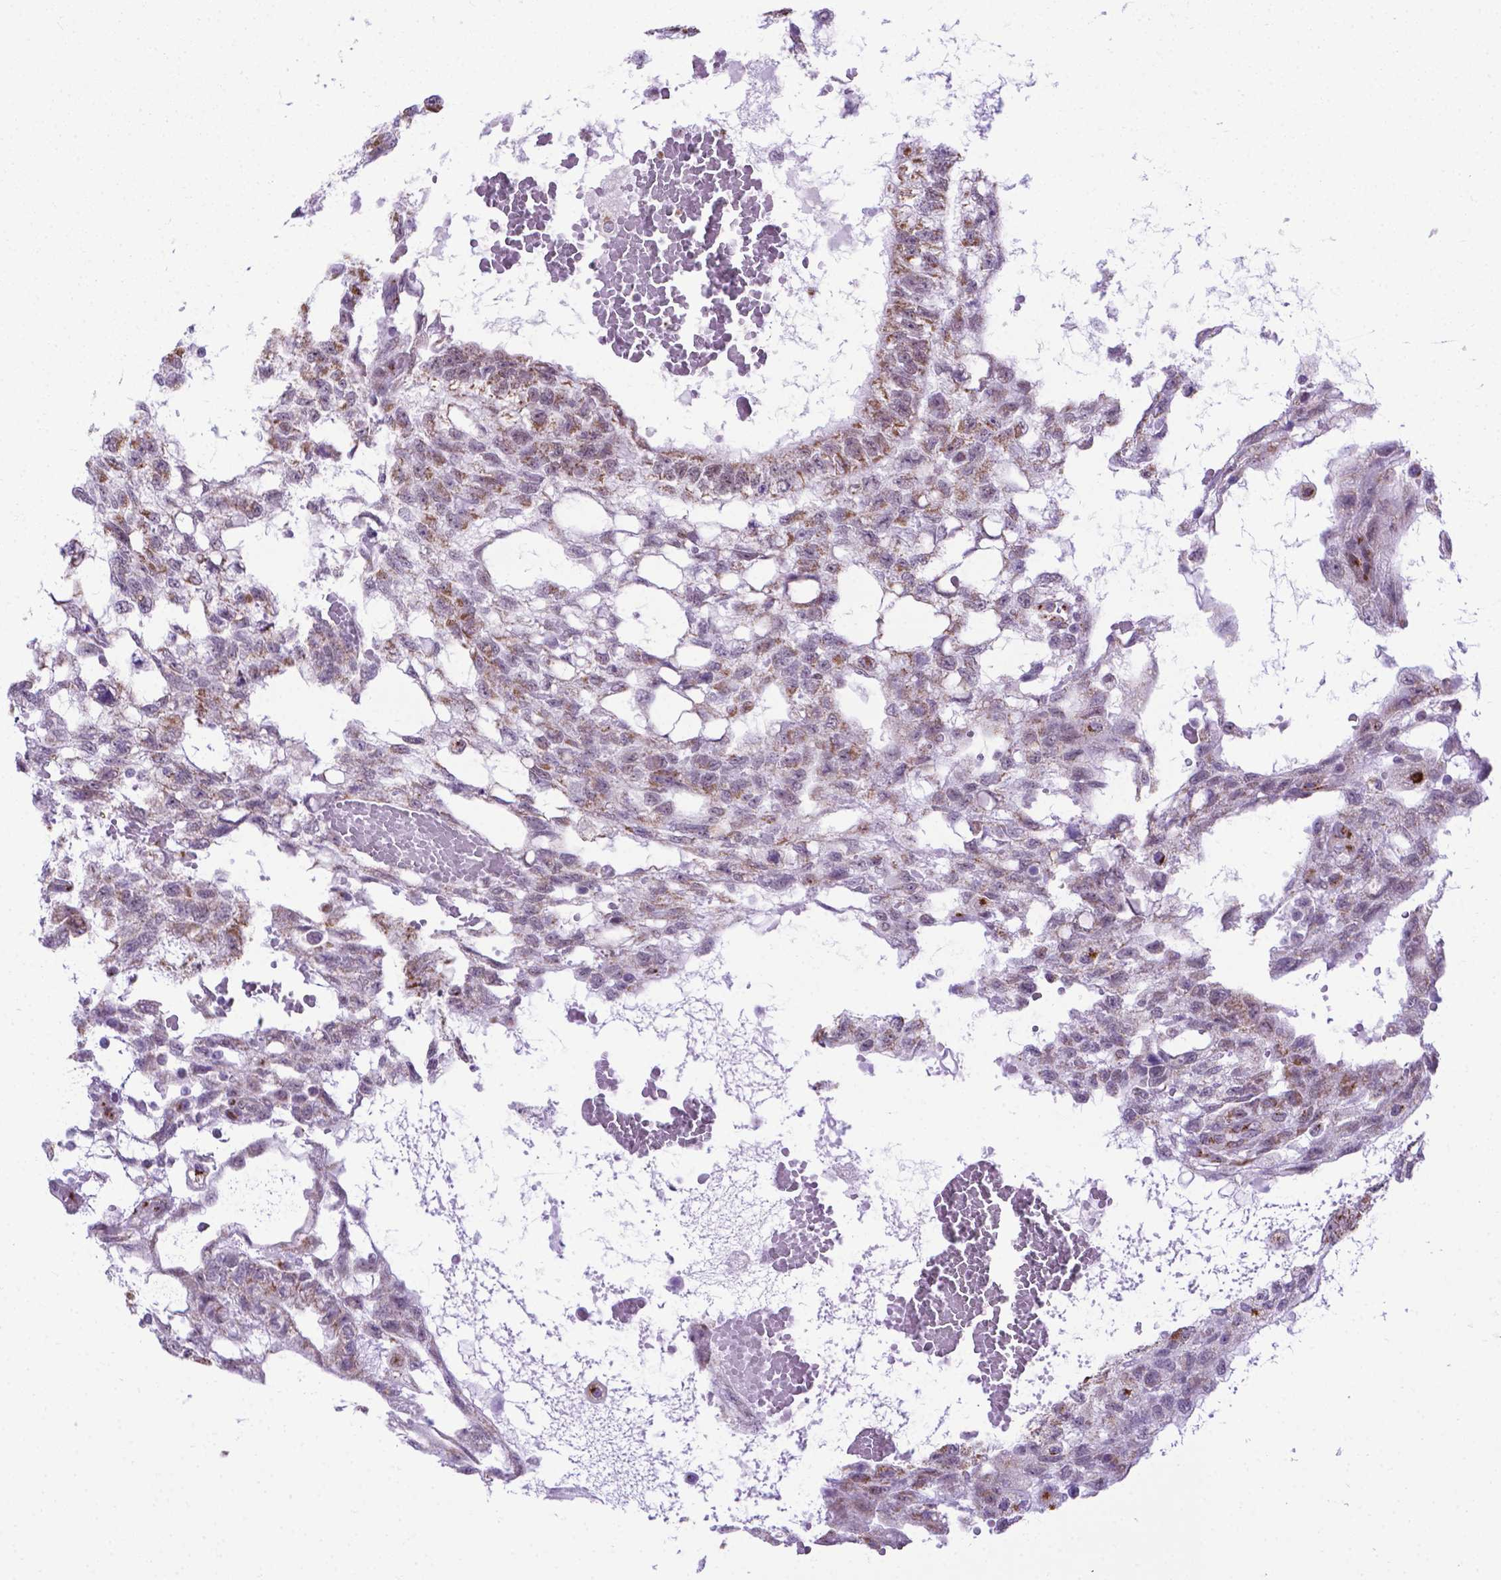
{"staining": {"intensity": "moderate", "quantity": "25%-75%", "location": "cytoplasmic/membranous"}, "tissue": "testis cancer", "cell_type": "Tumor cells", "image_type": "cancer", "snomed": [{"axis": "morphology", "description": "Carcinoma, Embryonal, NOS"}, {"axis": "topography", "description": "Testis"}], "caption": "This histopathology image exhibits immunohistochemistry staining of human testis cancer, with medium moderate cytoplasmic/membranous expression in about 25%-75% of tumor cells.", "gene": "MRPL10", "patient": {"sex": "male", "age": 32}}